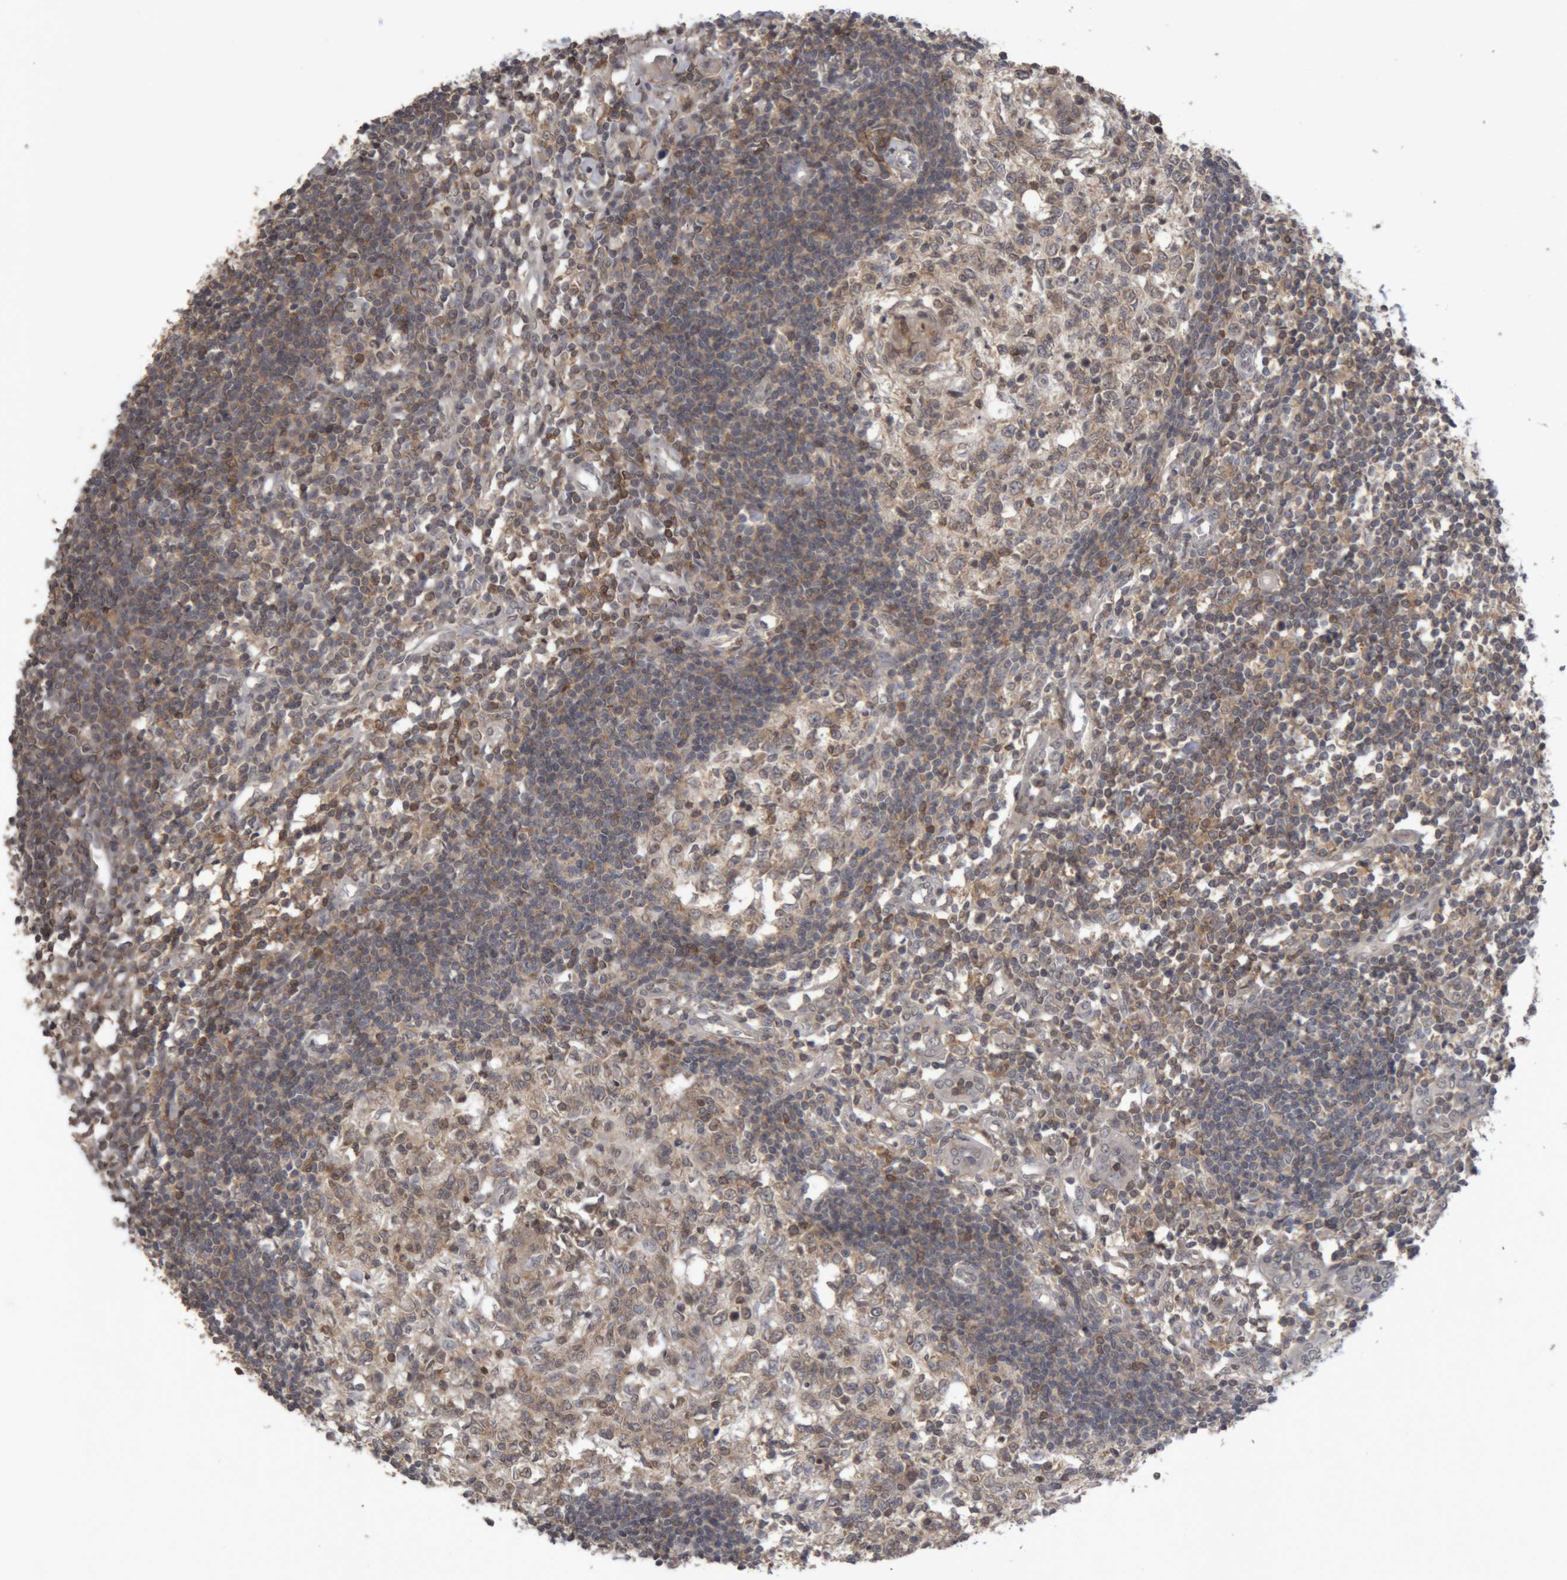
{"staining": {"intensity": "moderate", "quantity": "25%-75%", "location": "cytoplasmic/membranous"}, "tissue": "lymph node", "cell_type": "Germinal center cells", "image_type": "normal", "snomed": [{"axis": "morphology", "description": "Normal tissue, NOS"}, {"axis": "morphology", "description": "Malignant melanoma, Metastatic site"}, {"axis": "topography", "description": "Lymph node"}], "caption": "Lymph node stained with DAB immunohistochemistry exhibits medium levels of moderate cytoplasmic/membranous expression in about 25%-75% of germinal center cells.", "gene": "NFATC2", "patient": {"sex": "male", "age": 41}}